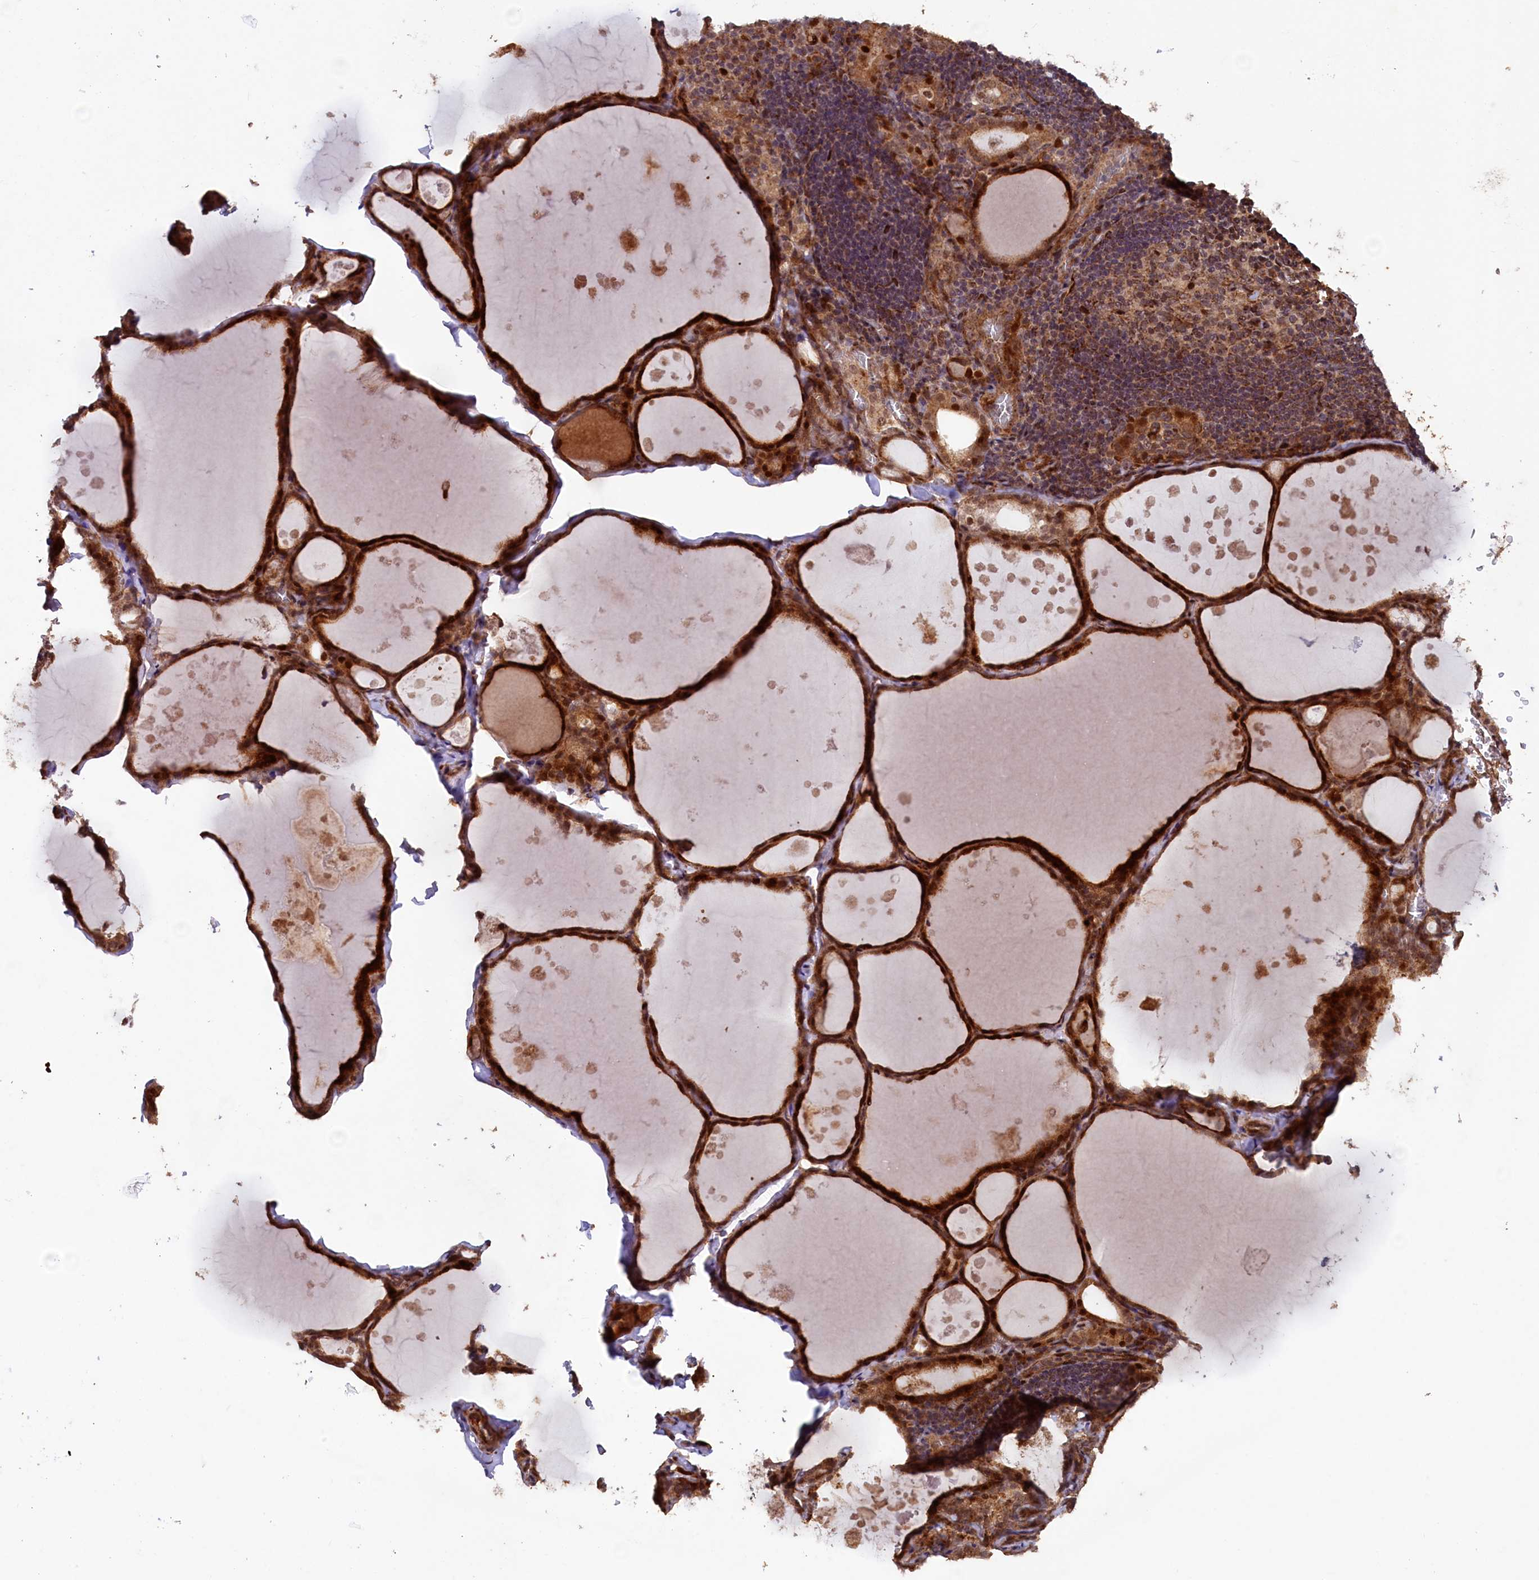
{"staining": {"intensity": "strong", "quantity": ">75%", "location": "cytoplasmic/membranous,nuclear"}, "tissue": "thyroid gland", "cell_type": "Glandular cells", "image_type": "normal", "snomed": [{"axis": "morphology", "description": "Normal tissue, NOS"}, {"axis": "topography", "description": "Thyroid gland"}], "caption": "Immunohistochemistry (DAB (3,3'-diaminobenzidine)) staining of benign thyroid gland displays strong cytoplasmic/membranous,nuclear protein positivity in about >75% of glandular cells. (brown staining indicates protein expression, while blue staining denotes nuclei).", "gene": "SHPRH", "patient": {"sex": "male", "age": 56}}